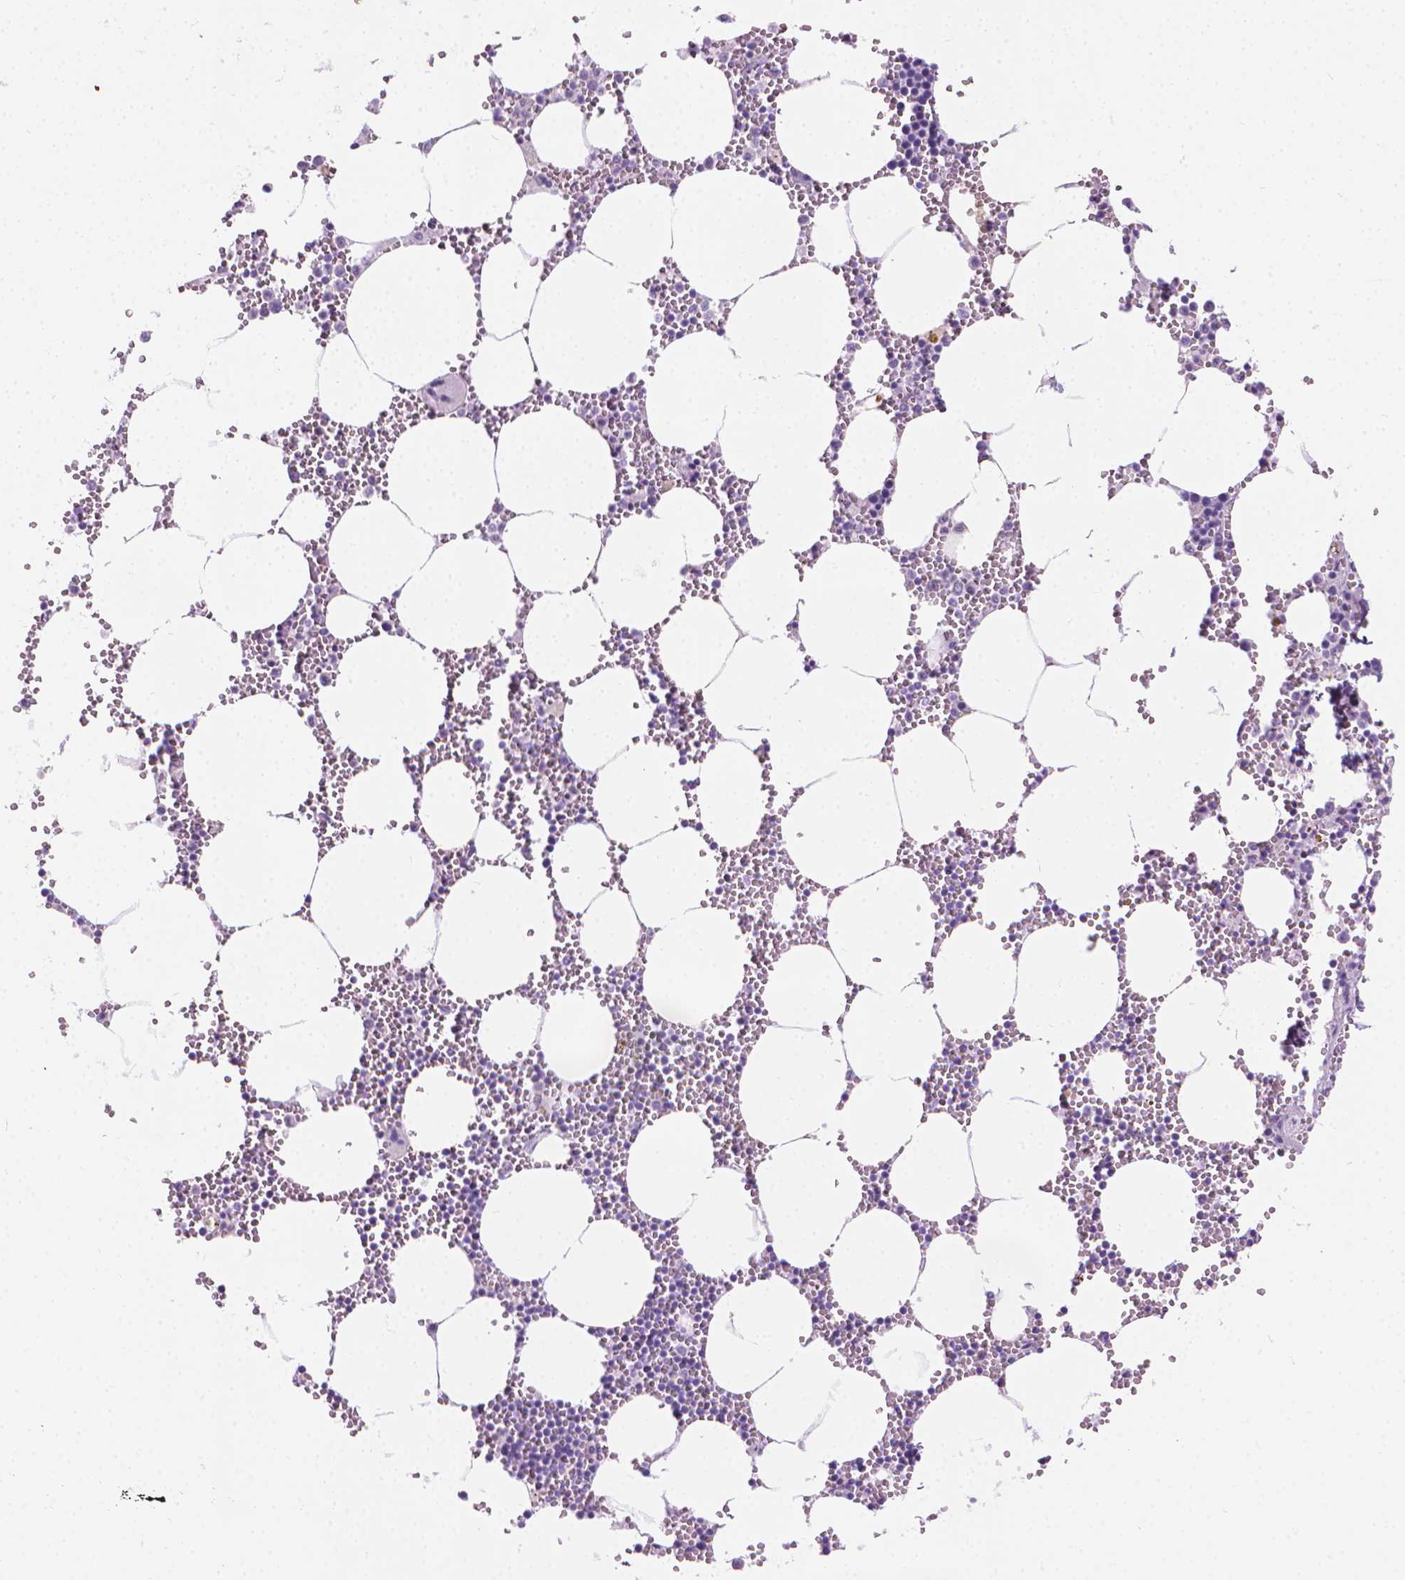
{"staining": {"intensity": "negative", "quantity": "none", "location": "none"}, "tissue": "bone marrow", "cell_type": "Hematopoietic cells", "image_type": "normal", "snomed": [{"axis": "morphology", "description": "Normal tissue, NOS"}, {"axis": "topography", "description": "Bone marrow"}], "caption": "A high-resolution micrograph shows immunohistochemistry (IHC) staining of unremarkable bone marrow, which reveals no significant positivity in hematopoietic cells. (DAB IHC, high magnification).", "gene": "CFAP52", "patient": {"sex": "male", "age": 54}}